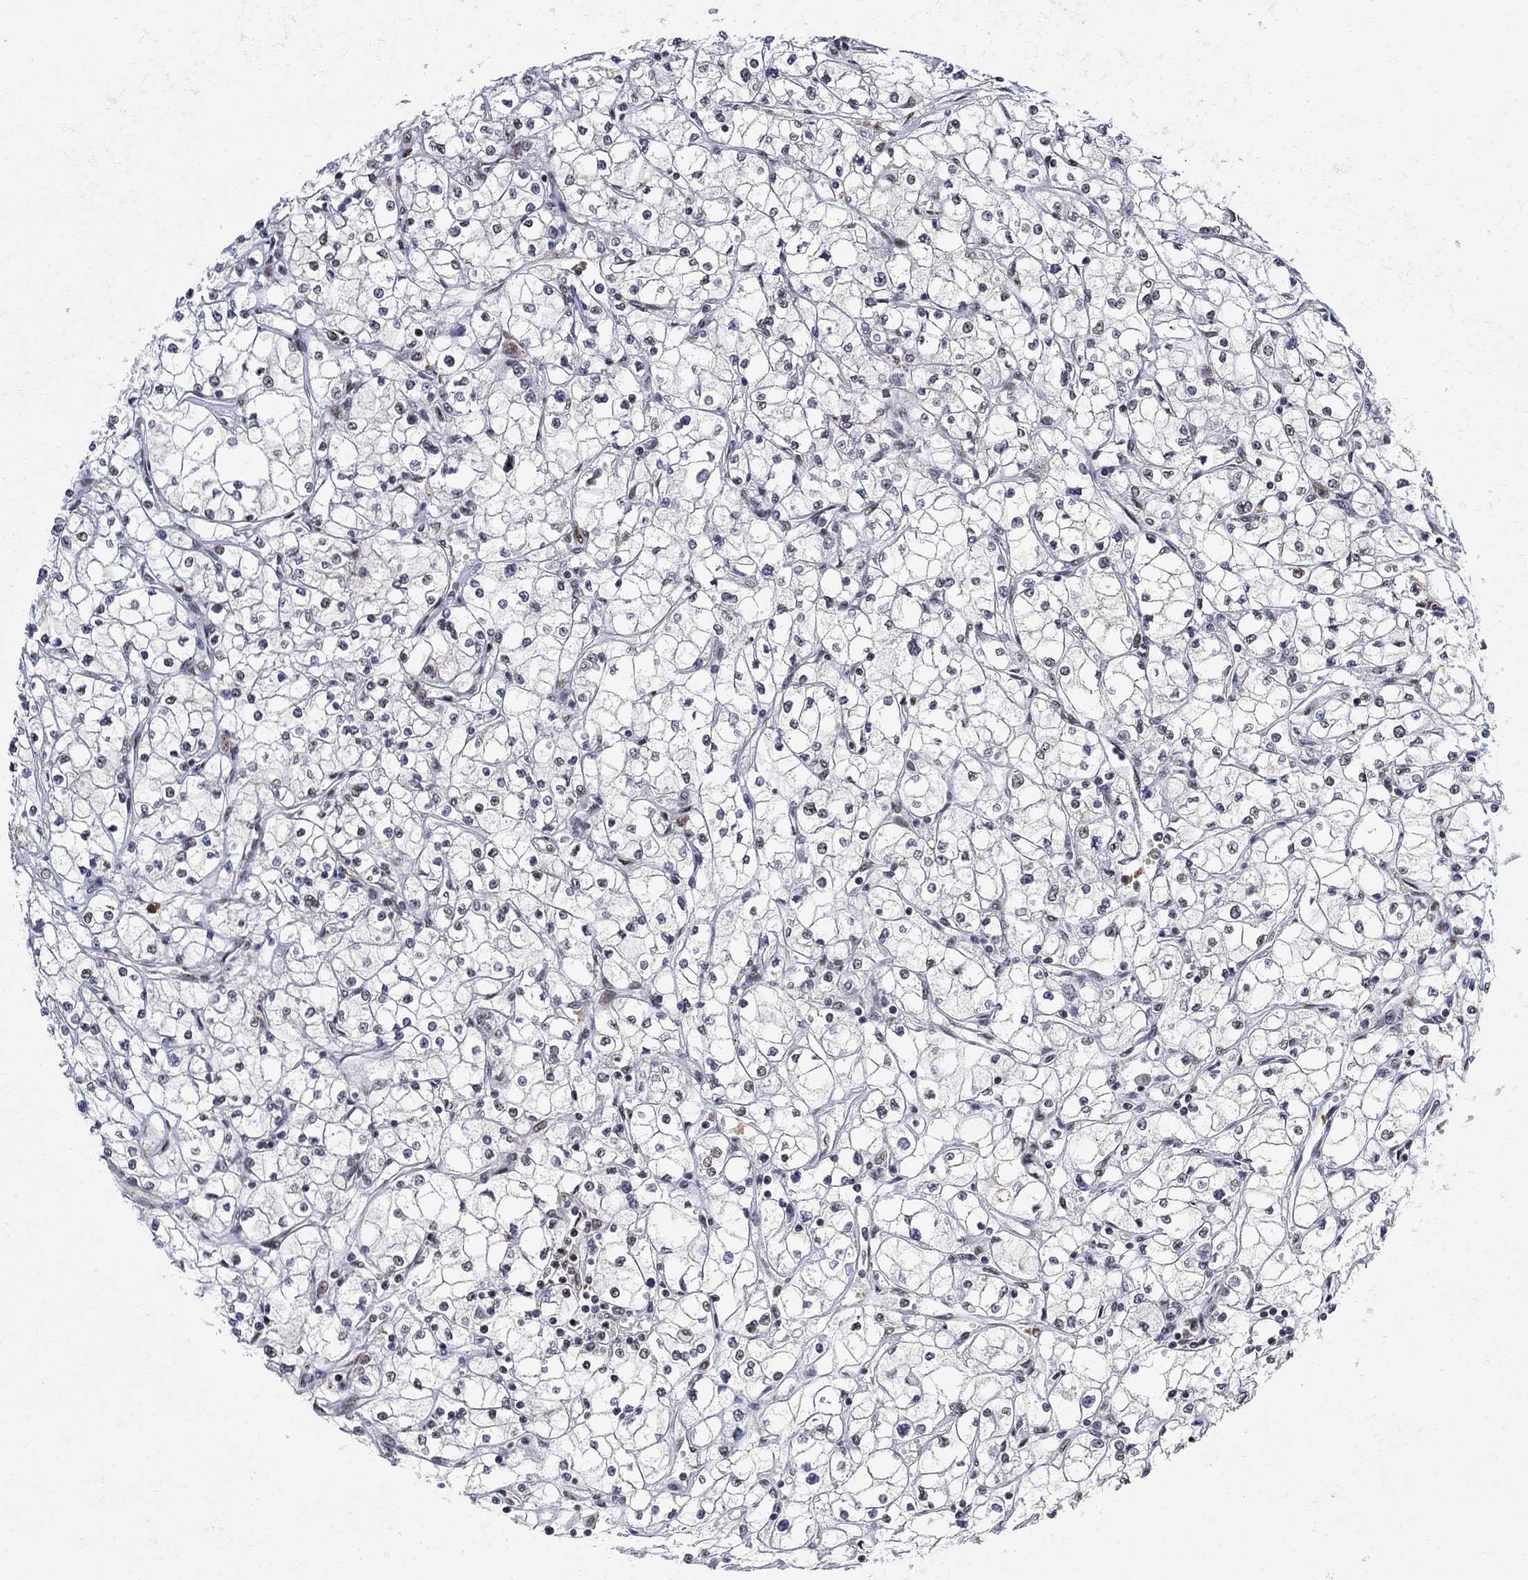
{"staining": {"intensity": "negative", "quantity": "none", "location": "none"}, "tissue": "renal cancer", "cell_type": "Tumor cells", "image_type": "cancer", "snomed": [{"axis": "morphology", "description": "Adenocarcinoma, NOS"}, {"axis": "topography", "description": "Kidney"}], "caption": "Tumor cells are negative for brown protein staining in renal adenocarcinoma.", "gene": "E4F1", "patient": {"sex": "male", "age": 67}}